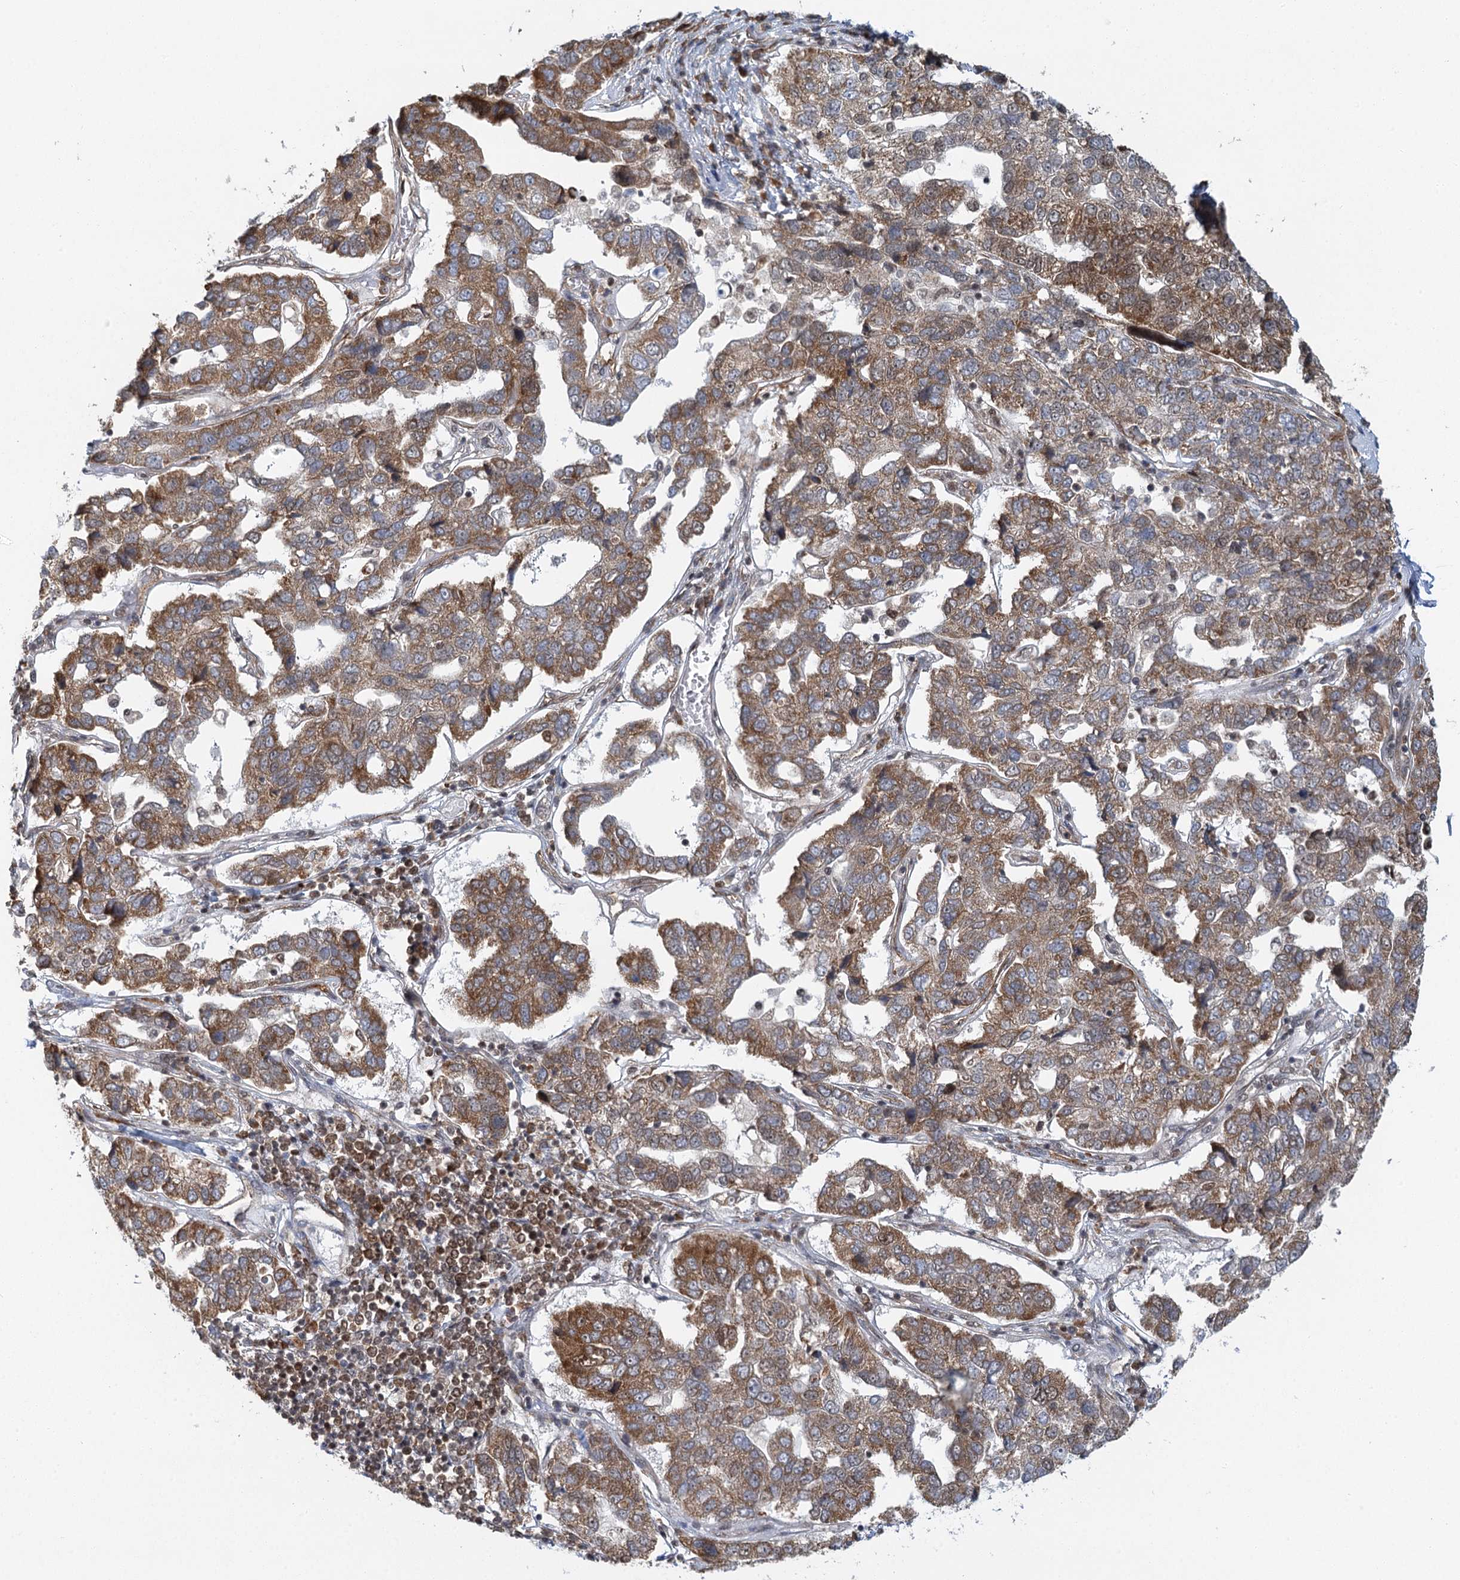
{"staining": {"intensity": "moderate", "quantity": ">75%", "location": "cytoplasmic/membranous,nuclear"}, "tissue": "pancreatic cancer", "cell_type": "Tumor cells", "image_type": "cancer", "snomed": [{"axis": "morphology", "description": "Adenocarcinoma, NOS"}, {"axis": "topography", "description": "Pancreas"}], "caption": "Immunohistochemistry of pancreatic adenocarcinoma shows medium levels of moderate cytoplasmic/membranous and nuclear staining in approximately >75% of tumor cells.", "gene": "GPATCH11", "patient": {"sex": "female", "age": 61}}